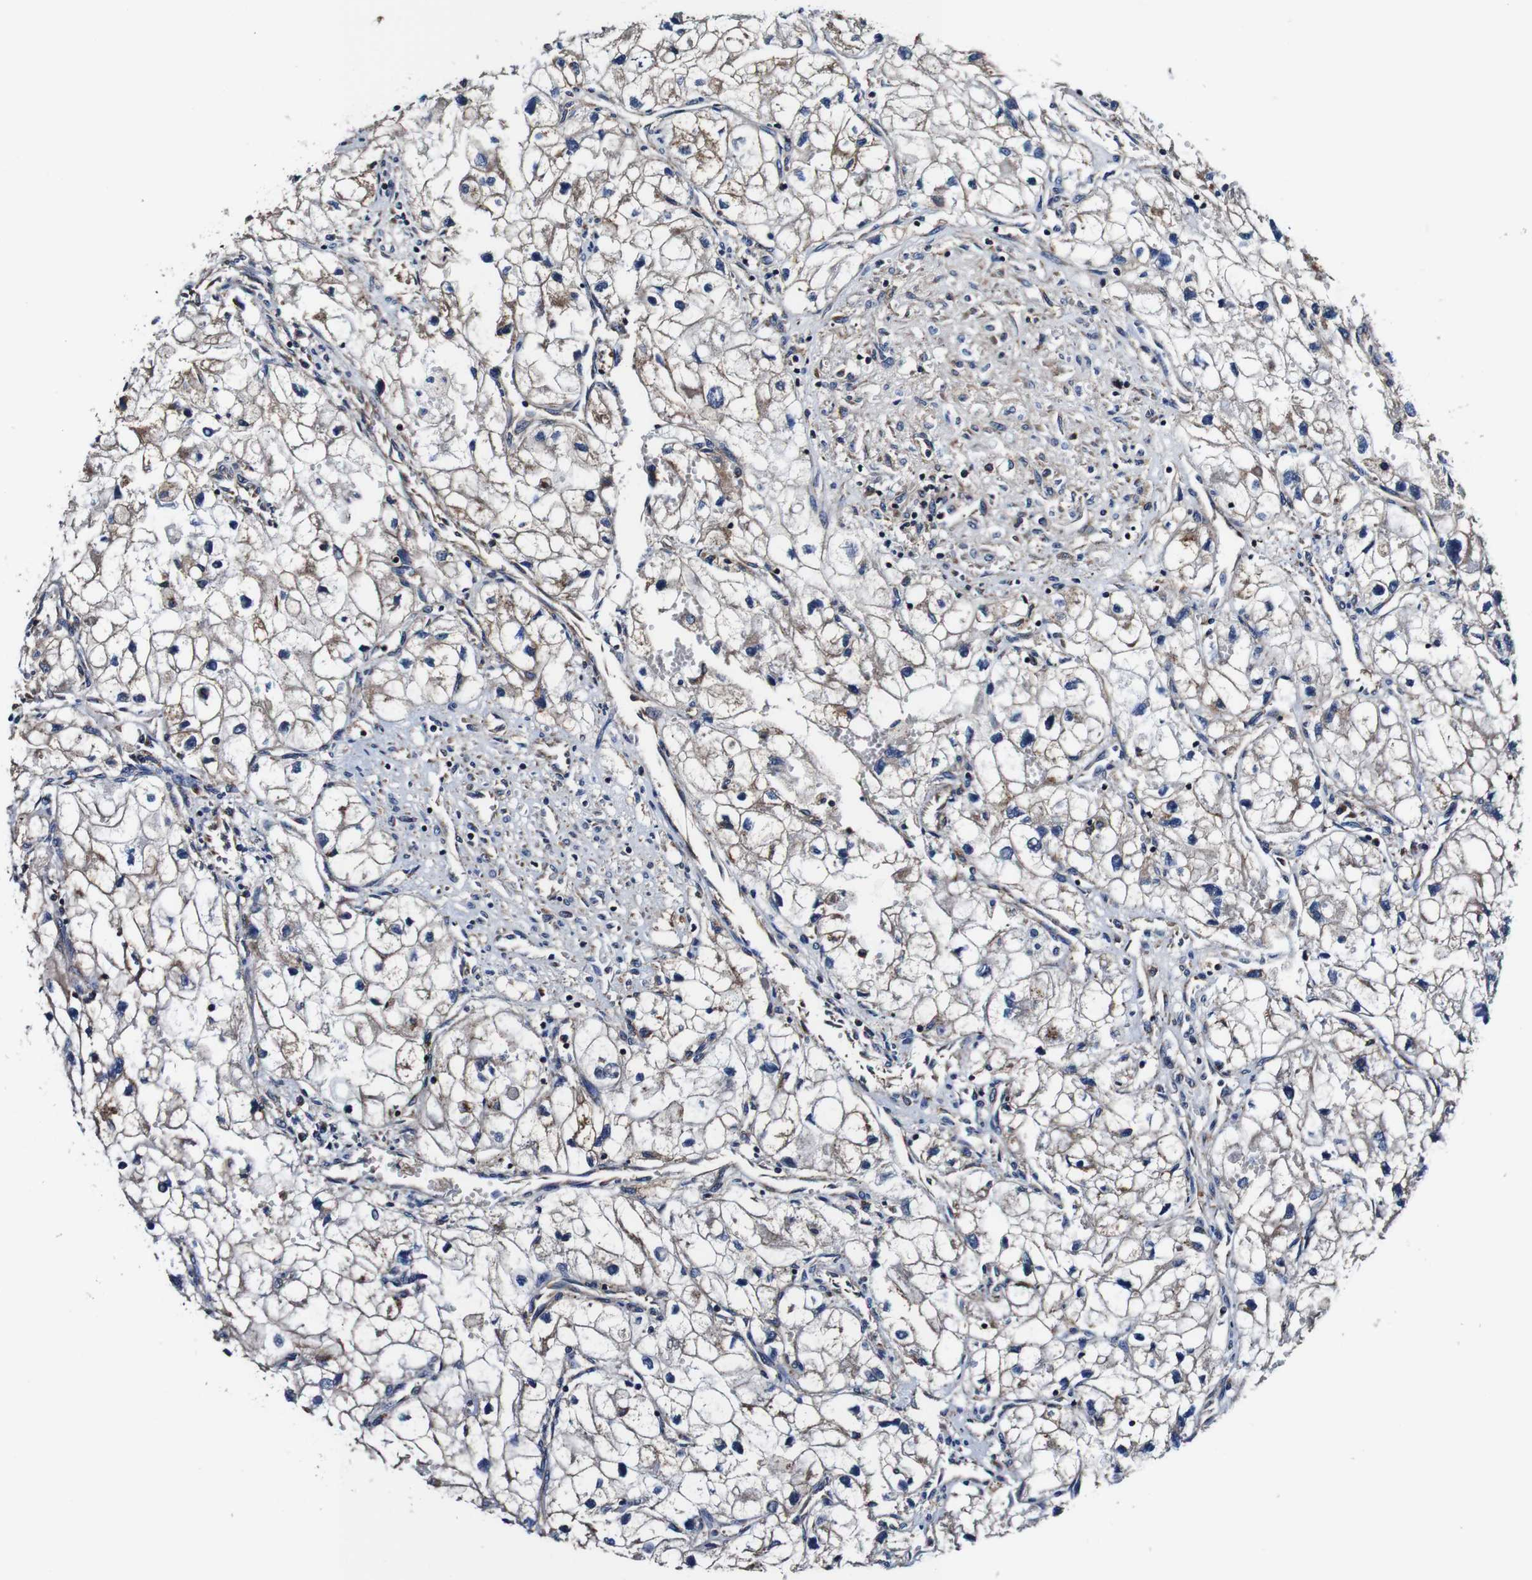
{"staining": {"intensity": "weak", "quantity": ">75%", "location": "cytoplasmic/membranous"}, "tissue": "renal cancer", "cell_type": "Tumor cells", "image_type": "cancer", "snomed": [{"axis": "morphology", "description": "Adenocarcinoma, NOS"}, {"axis": "topography", "description": "Kidney"}], "caption": "Protein analysis of renal adenocarcinoma tissue displays weak cytoplasmic/membranous expression in about >75% of tumor cells.", "gene": "PDCD6IP", "patient": {"sex": "female", "age": 70}}